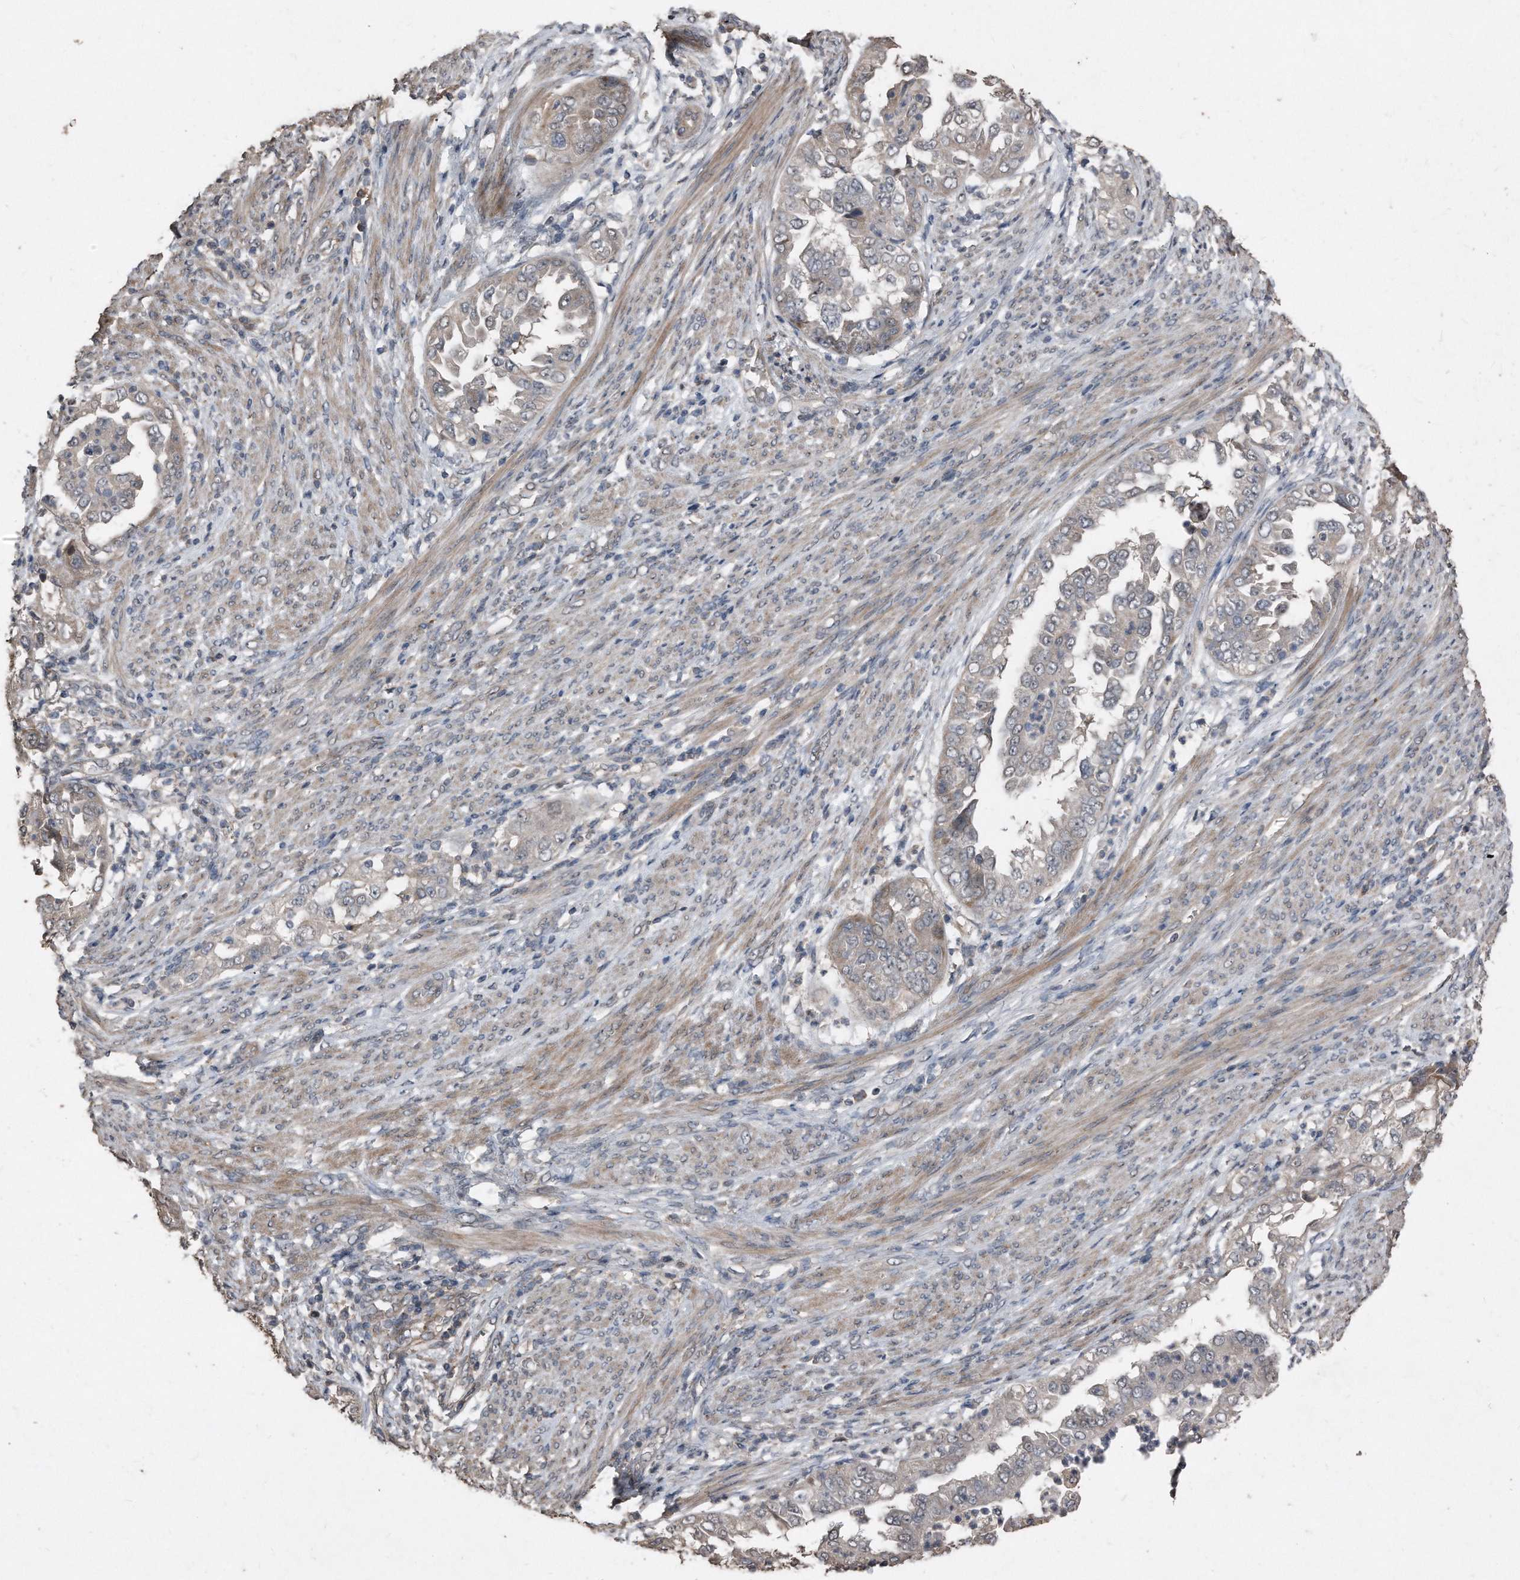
{"staining": {"intensity": "negative", "quantity": "none", "location": "none"}, "tissue": "endometrial cancer", "cell_type": "Tumor cells", "image_type": "cancer", "snomed": [{"axis": "morphology", "description": "Adenocarcinoma, NOS"}, {"axis": "topography", "description": "Endometrium"}], "caption": "This is an immunohistochemistry (IHC) histopathology image of adenocarcinoma (endometrial). There is no positivity in tumor cells.", "gene": "ANKRD10", "patient": {"sex": "female", "age": 85}}